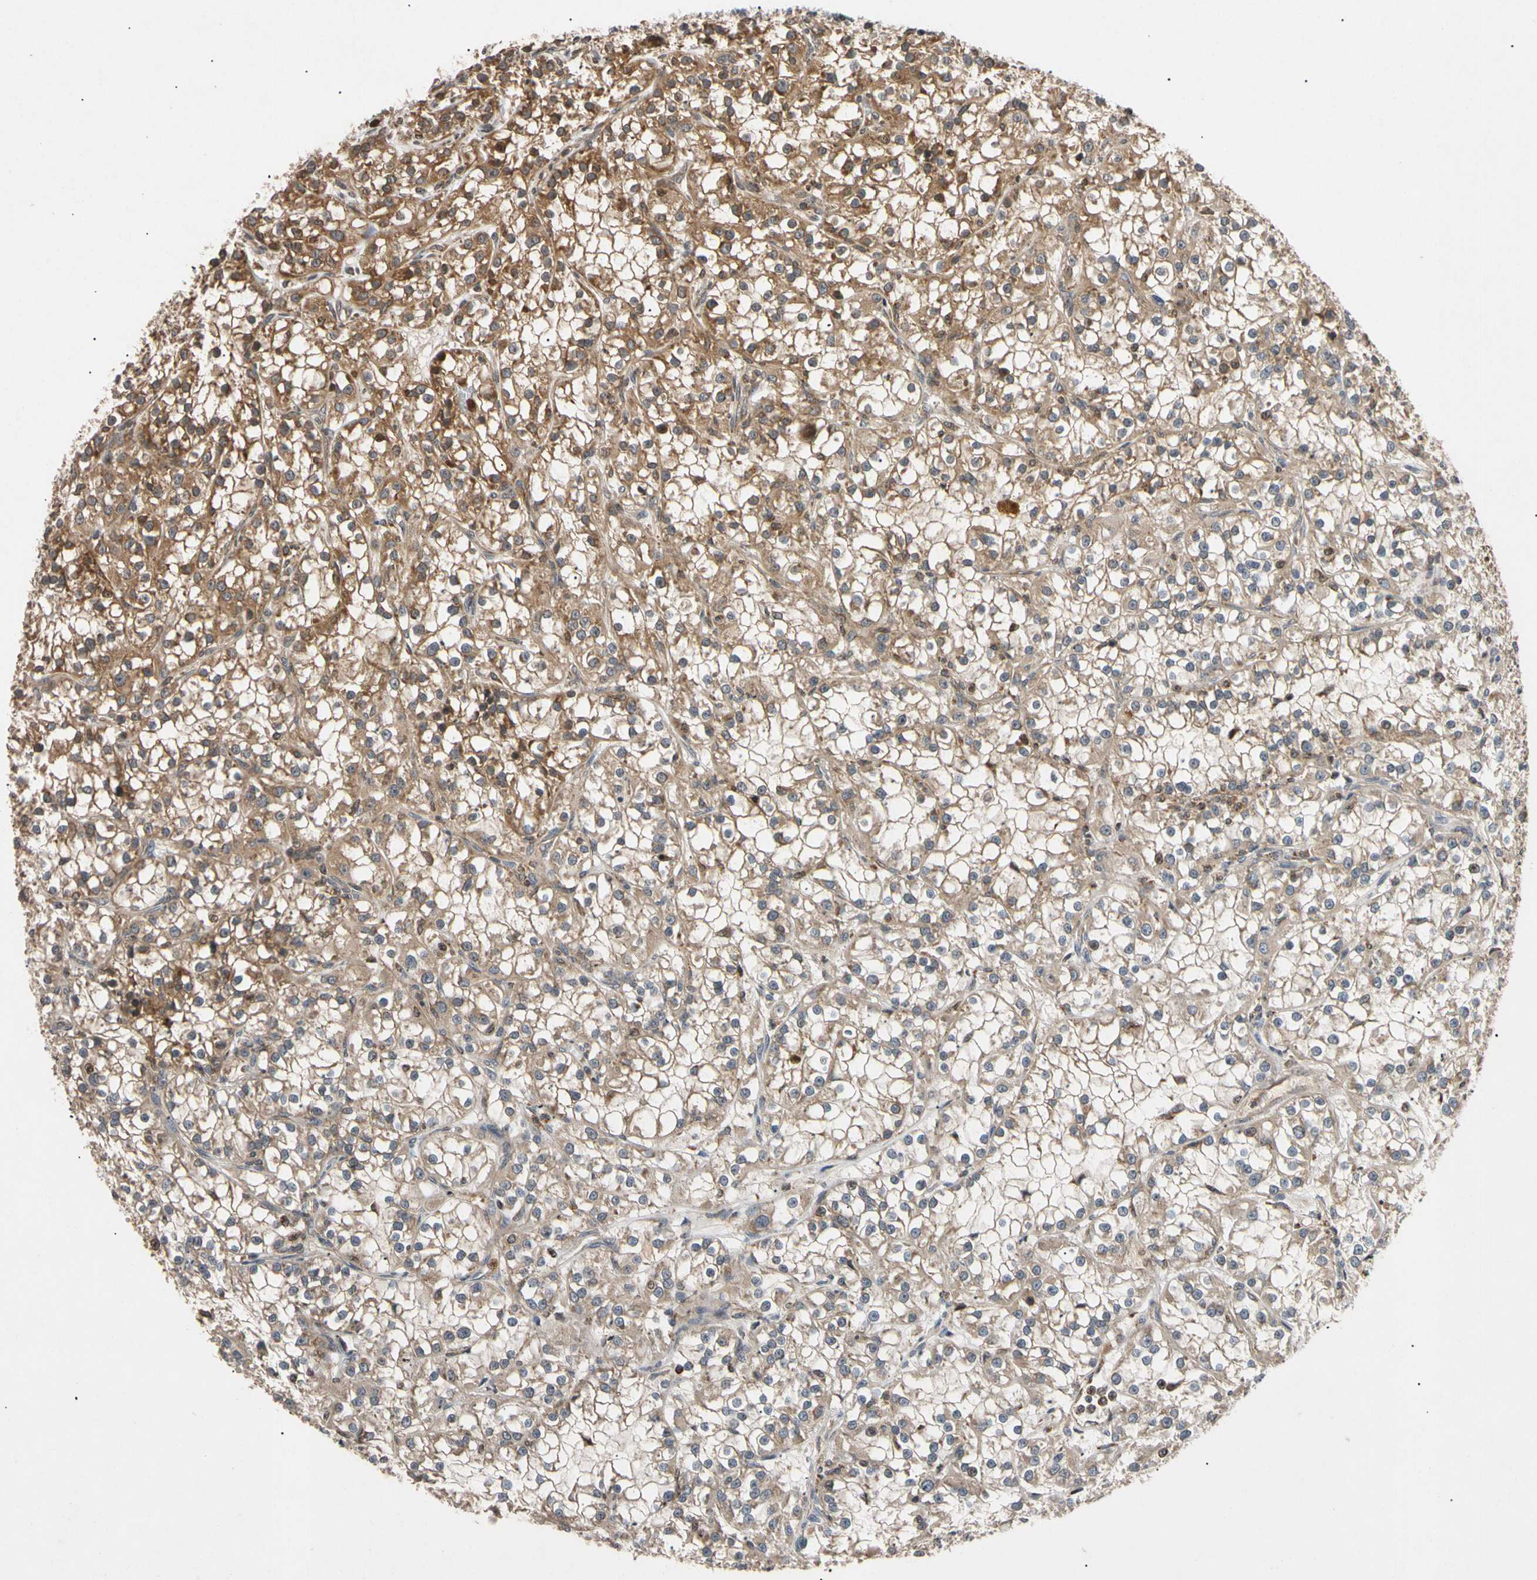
{"staining": {"intensity": "moderate", "quantity": ">75%", "location": "cytoplasmic/membranous"}, "tissue": "renal cancer", "cell_type": "Tumor cells", "image_type": "cancer", "snomed": [{"axis": "morphology", "description": "Adenocarcinoma, NOS"}, {"axis": "topography", "description": "Kidney"}], "caption": "Tumor cells exhibit medium levels of moderate cytoplasmic/membranous expression in approximately >75% of cells in human renal cancer. Using DAB (3,3'-diaminobenzidine) (brown) and hematoxylin (blue) stains, captured at high magnification using brightfield microscopy.", "gene": "MRPS22", "patient": {"sex": "female", "age": 52}}